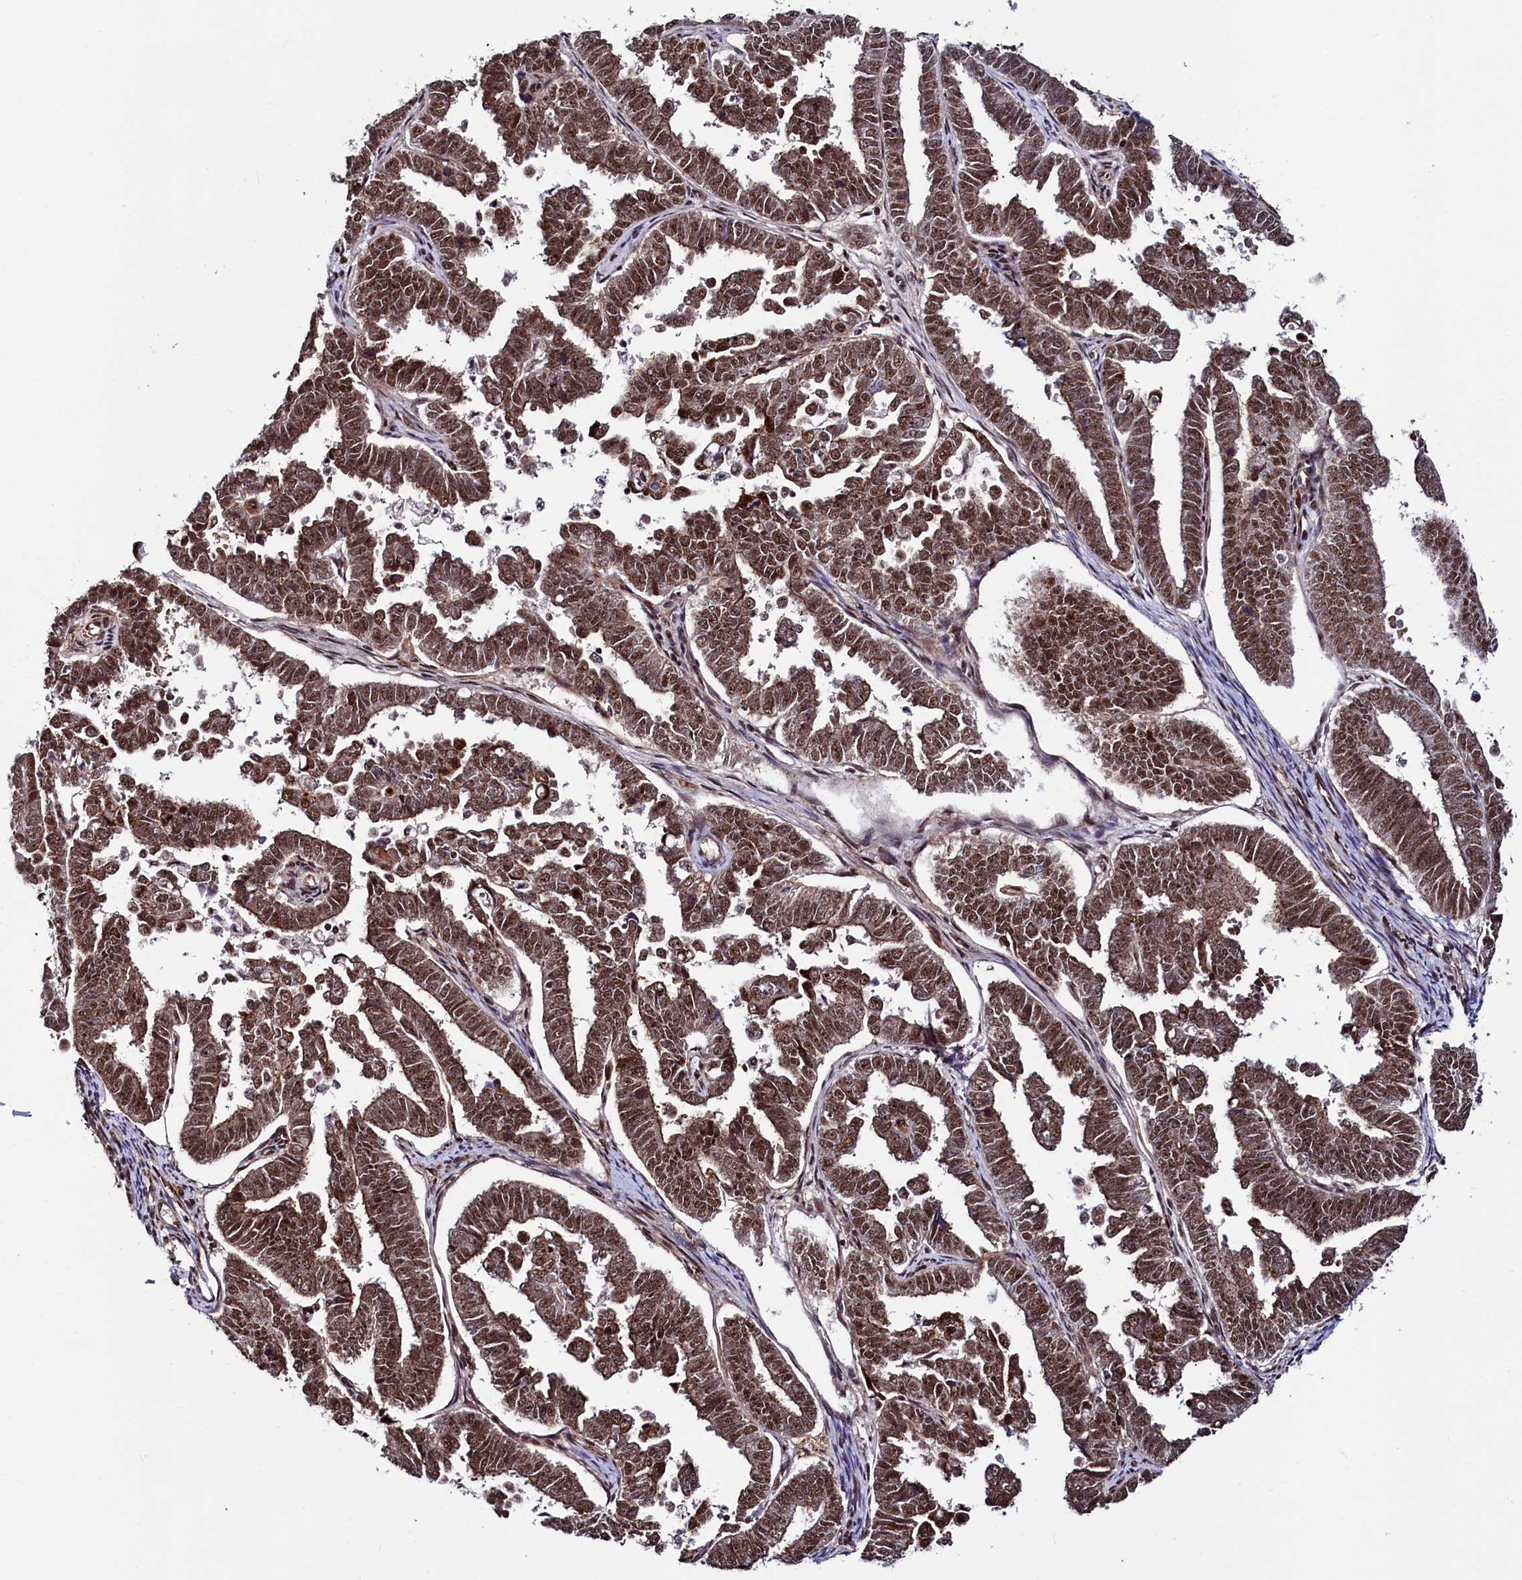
{"staining": {"intensity": "strong", "quantity": ">75%", "location": "cytoplasmic/membranous,nuclear"}, "tissue": "endometrial cancer", "cell_type": "Tumor cells", "image_type": "cancer", "snomed": [{"axis": "morphology", "description": "Adenocarcinoma, NOS"}, {"axis": "topography", "description": "Endometrium"}], "caption": "Adenocarcinoma (endometrial) stained with IHC exhibits strong cytoplasmic/membranous and nuclear staining in about >75% of tumor cells. (IHC, brightfield microscopy, high magnification).", "gene": "LEO1", "patient": {"sex": "female", "age": 75}}